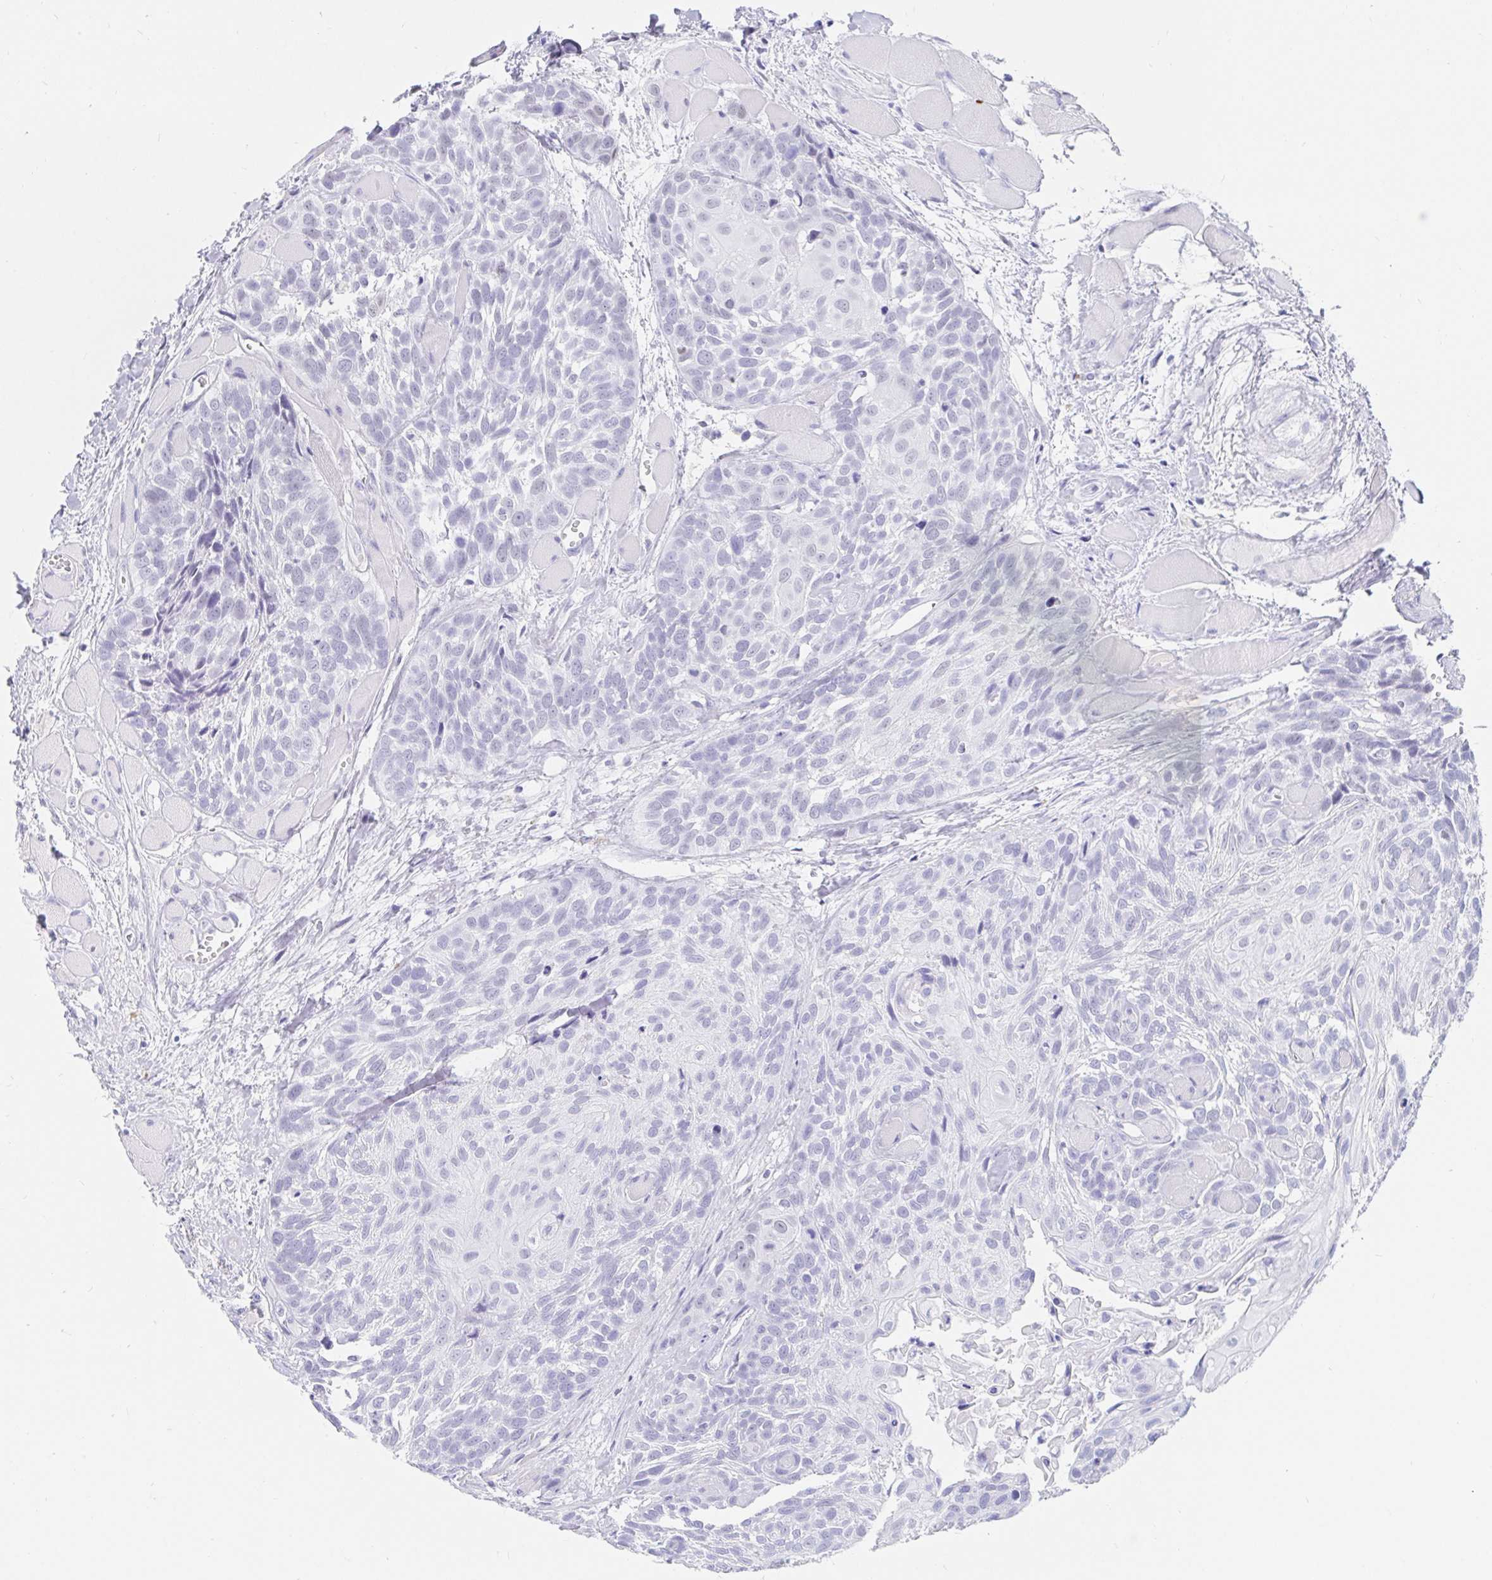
{"staining": {"intensity": "negative", "quantity": "none", "location": "none"}, "tissue": "head and neck cancer", "cell_type": "Tumor cells", "image_type": "cancer", "snomed": [{"axis": "morphology", "description": "Squamous cell carcinoma, NOS"}, {"axis": "topography", "description": "Head-Neck"}], "caption": "This is an IHC histopathology image of human squamous cell carcinoma (head and neck). There is no positivity in tumor cells.", "gene": "OR6T1", "patient": {"sex": "female", "age": 50}}